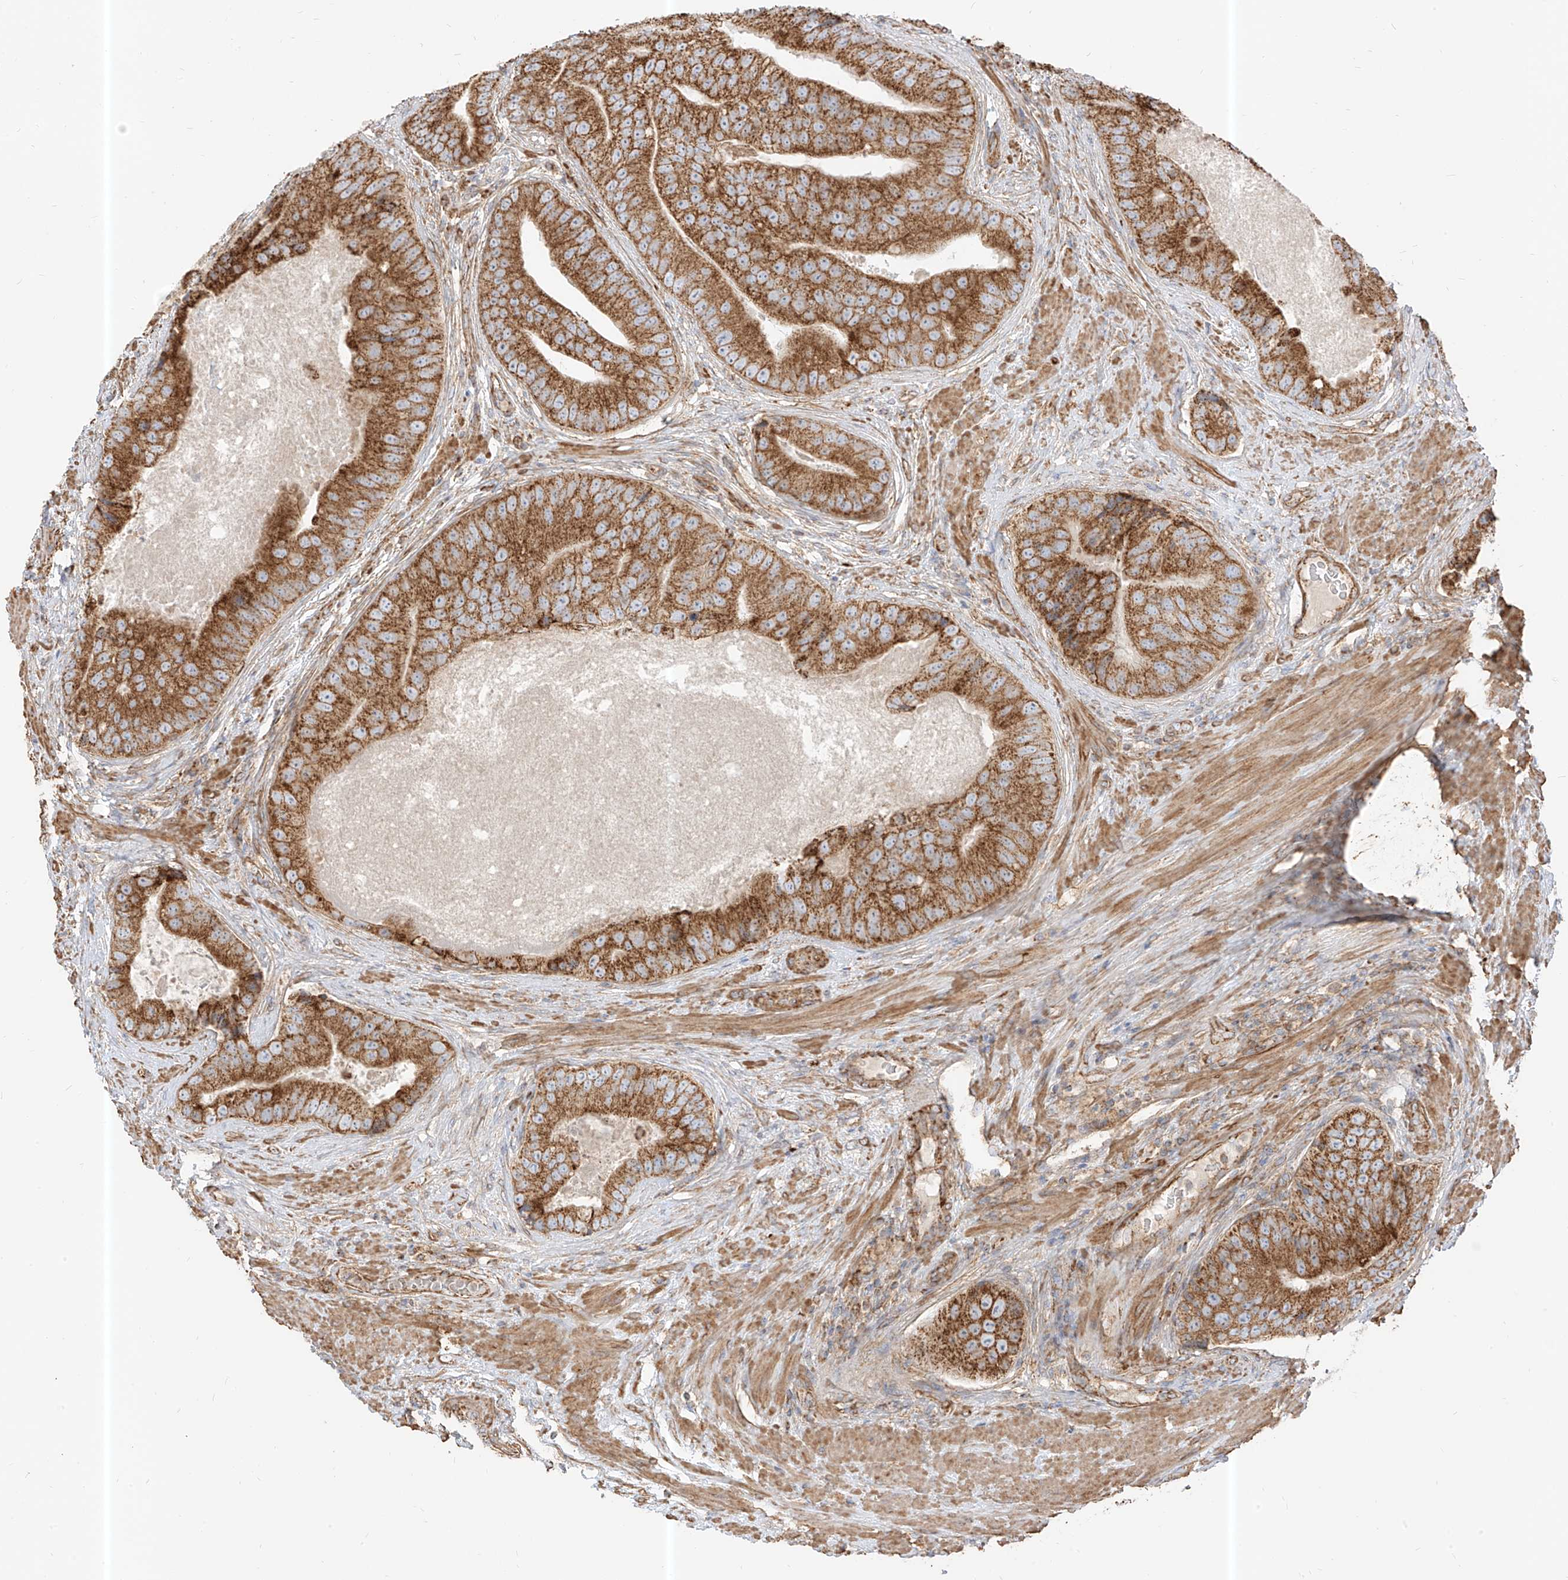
{"staining": {"intensity": "moderate", "quantity": ">75%", "location": "cytoplasmic/membranous"}, "tissue": "prostate cancer", "cell_type": "Tumor cells", "image_type": "cancer", "snomed": [{"axis": "morphology", "description": "Adenocarcinoma, High grade"}, {"axis": "topography", "description": "Prostate"}], "caption": "An IHC histopathology image of neoplastic tissue is shown. Protein staining in brown labels moderate cytoplasmic/membranous positivity in prostate high-grade adenocarcinoma within tumor cells. (DAB IHC with brightfield microscopy, high magnification).", "gene": "PLCL1", "patient": {"sex": "male", "age": 70}}